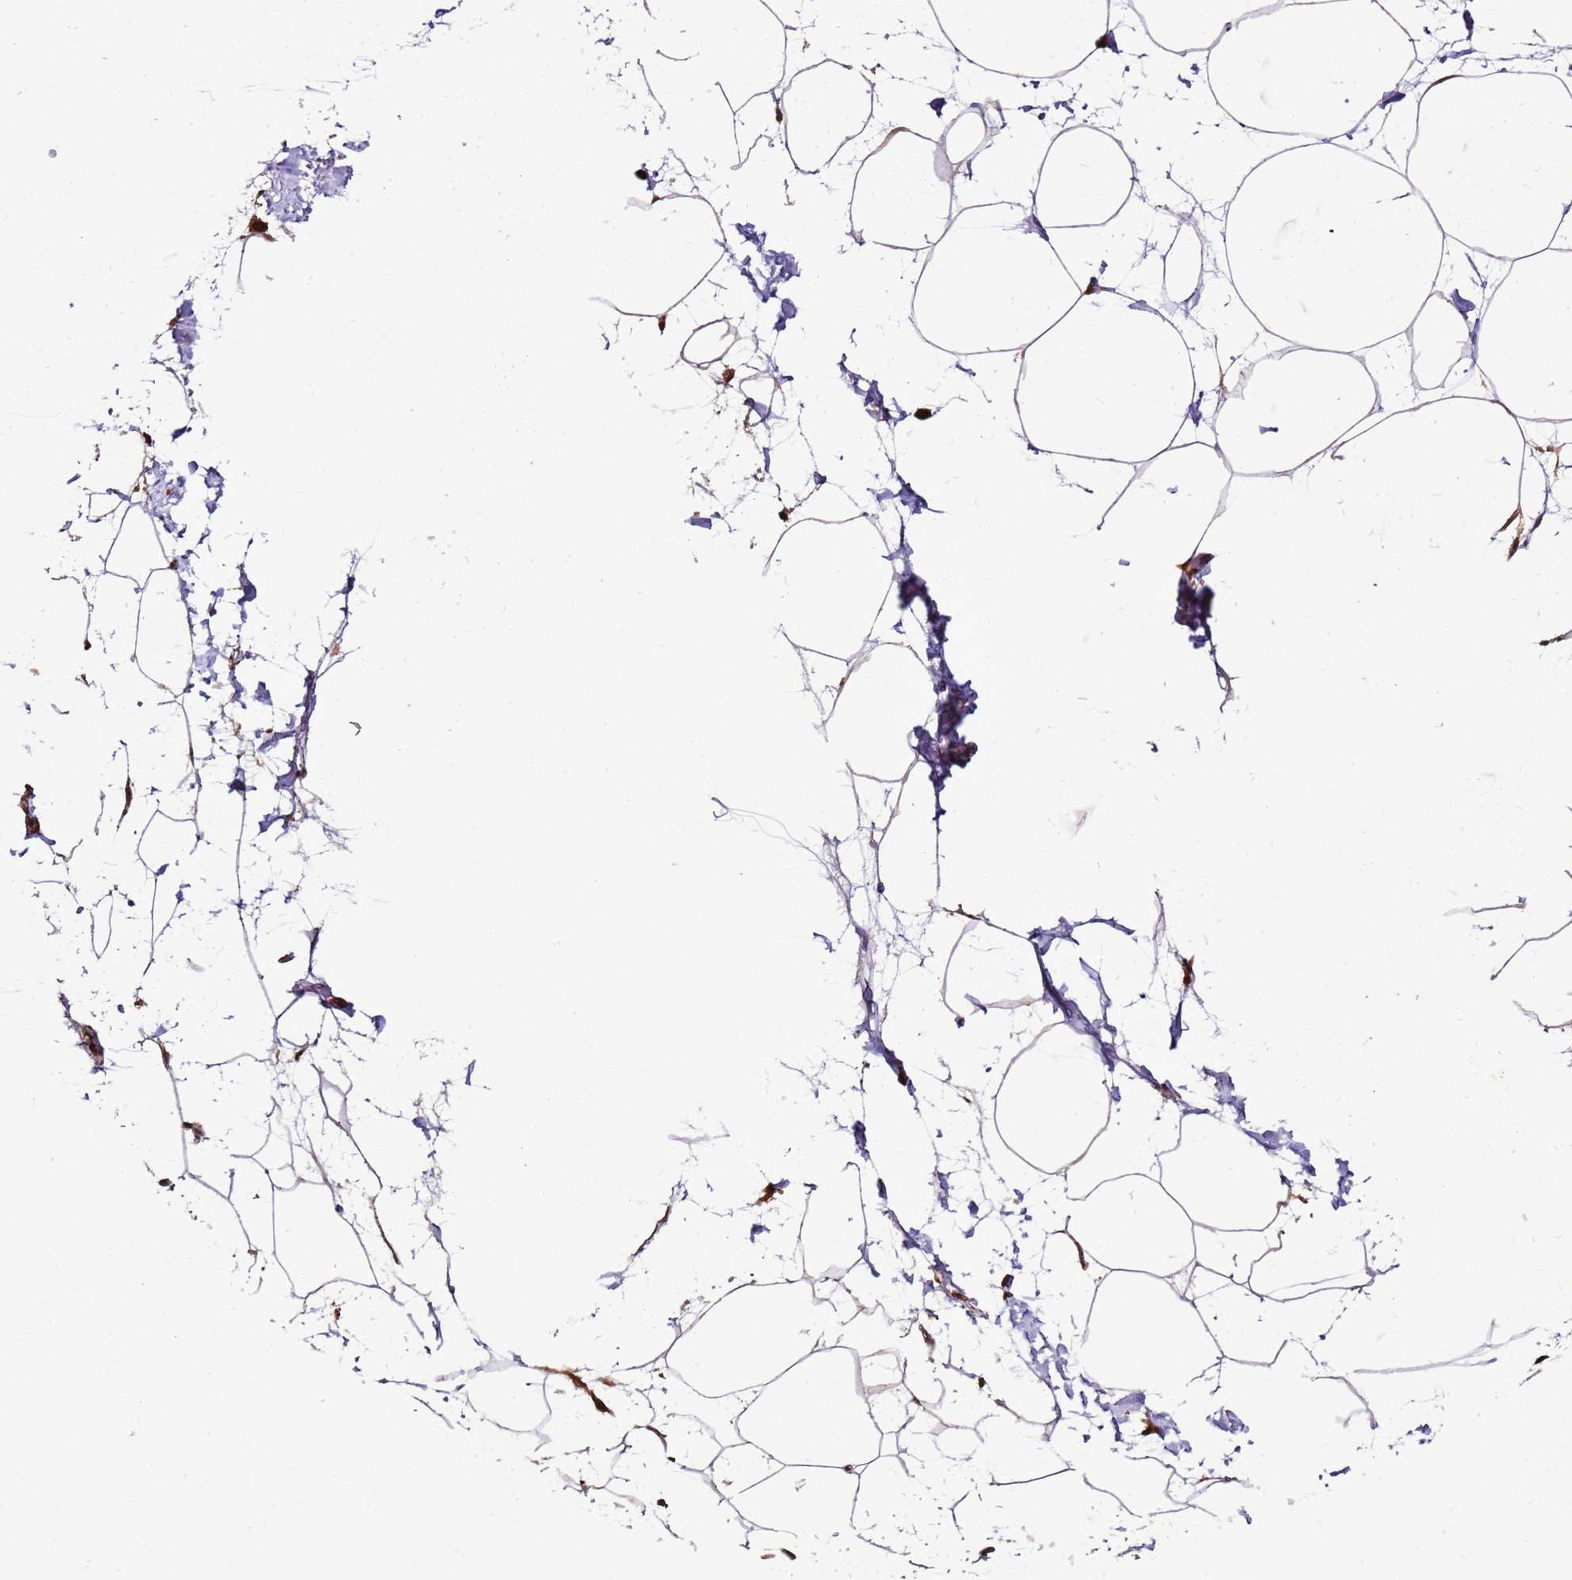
{"staining": {"intensity": "moderate", "quantity": "<25%", "location": "cytoplasmic/membranous"}, "tissue": "adipose tissue", "cell_type": "Adipocytes", "image_type": "normal", "snomed": [{"axis": "morphology", "description": "Normal tissue, NOS"}, {"axis": "topography", "description": "Adipose tissue"}], "caption": "Human adipose tissue stained with a brown dye shows moderate cytoplasmic/membranous positive positivity in about <25% of adipocytes.", "gene": "RASA3", "patient": {"sex": "female", "age": 37}}